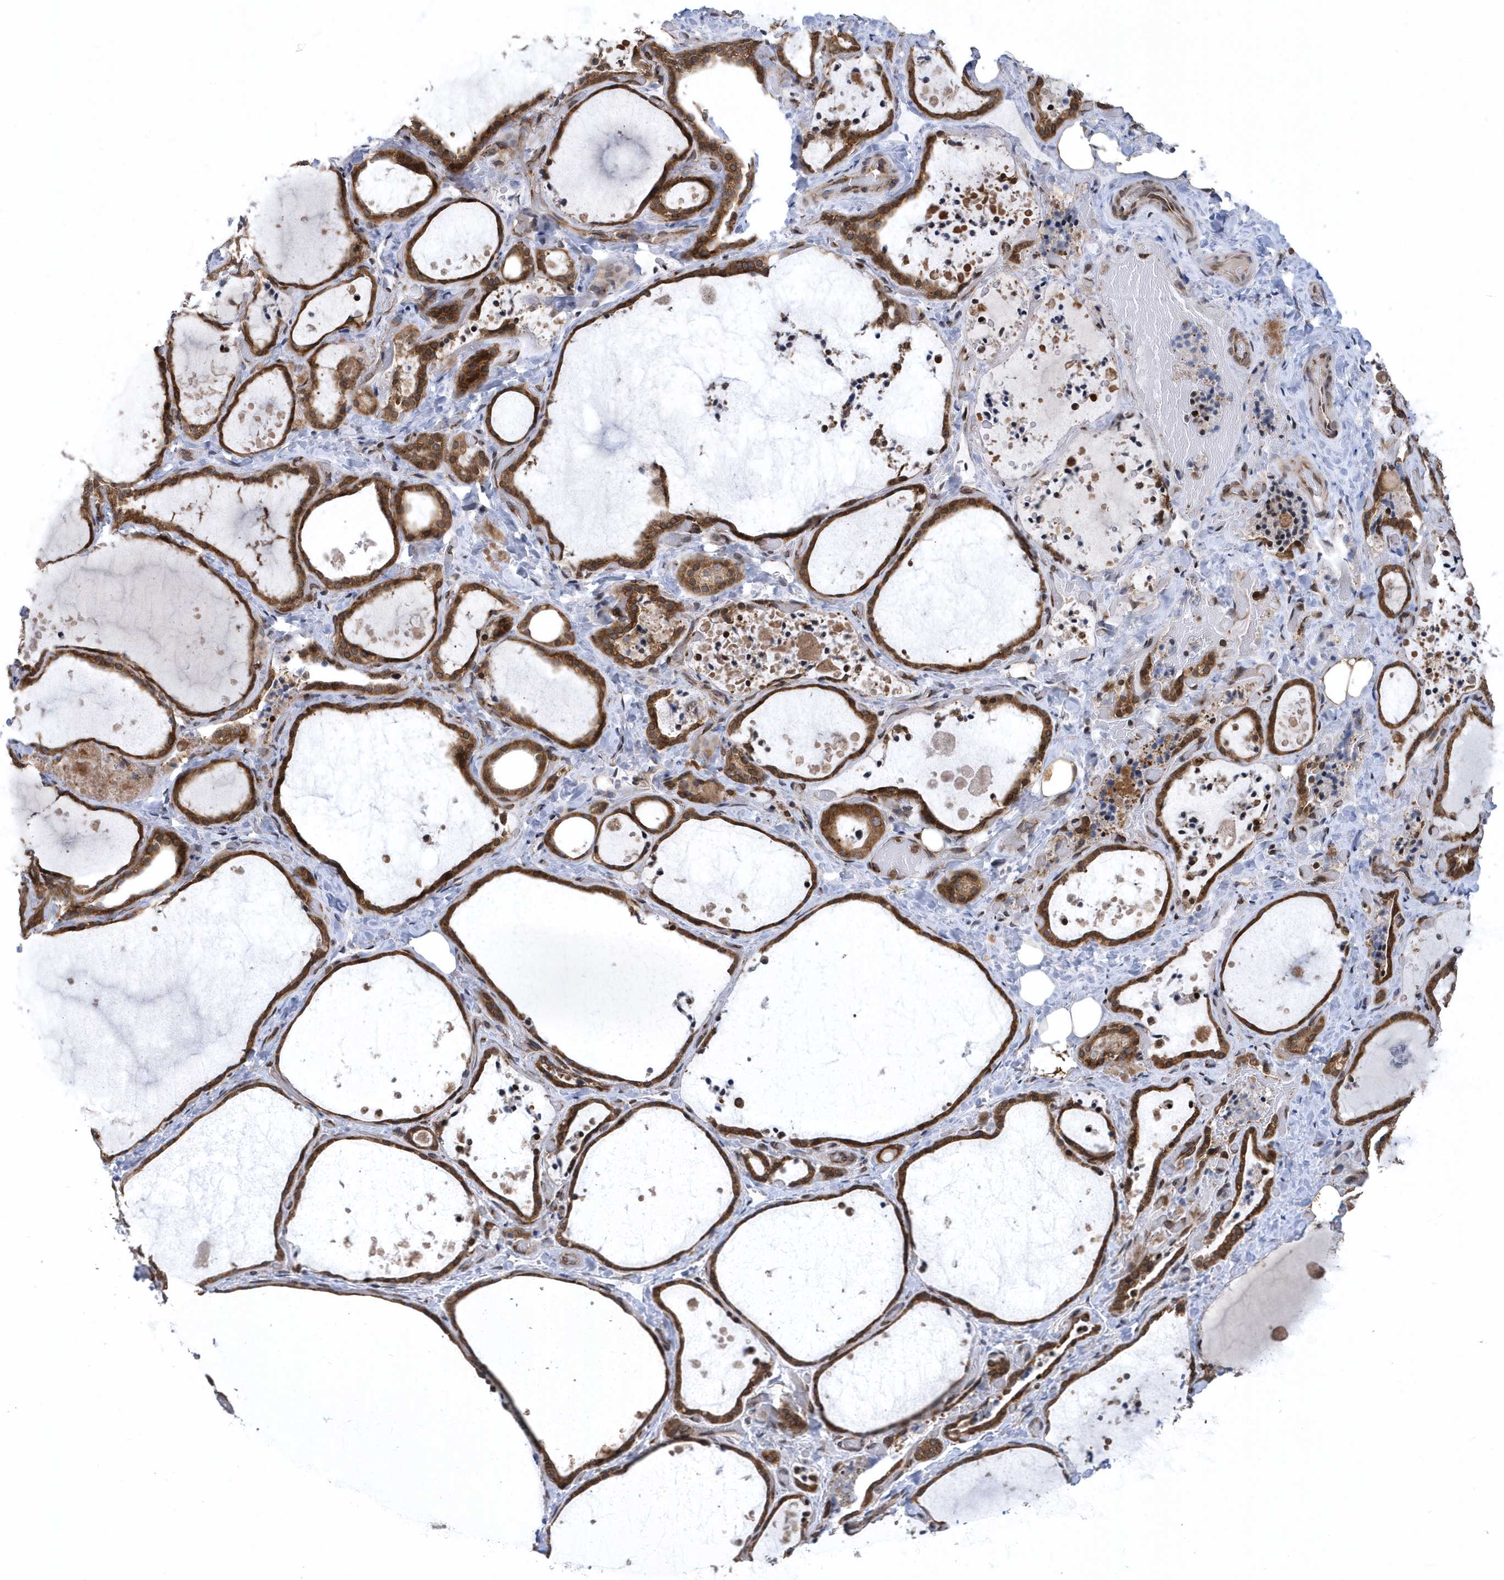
{"staining": {"intensity": "strong", "quantity": ">75%", "location": "cytoplasmic/membranous,nuclear"}, "tissue": "thyroid gland", "cell_type": "Glandular cells", "image_type": "normal", "snomed": [{"axis": "morphology", "description": "Normal tissue, NOS"}, {"axis": "topography", "description": "Thyroid gland"}], "caption": "The image exhibits immunohistochemical staining of normal thyroid gland. There is strong cytoplasmic/membranous,nuclear expression is present in approximately >75% of glandular cells.", "gene": "PHF1", "patient": {"sex": "female", "age": 44}}